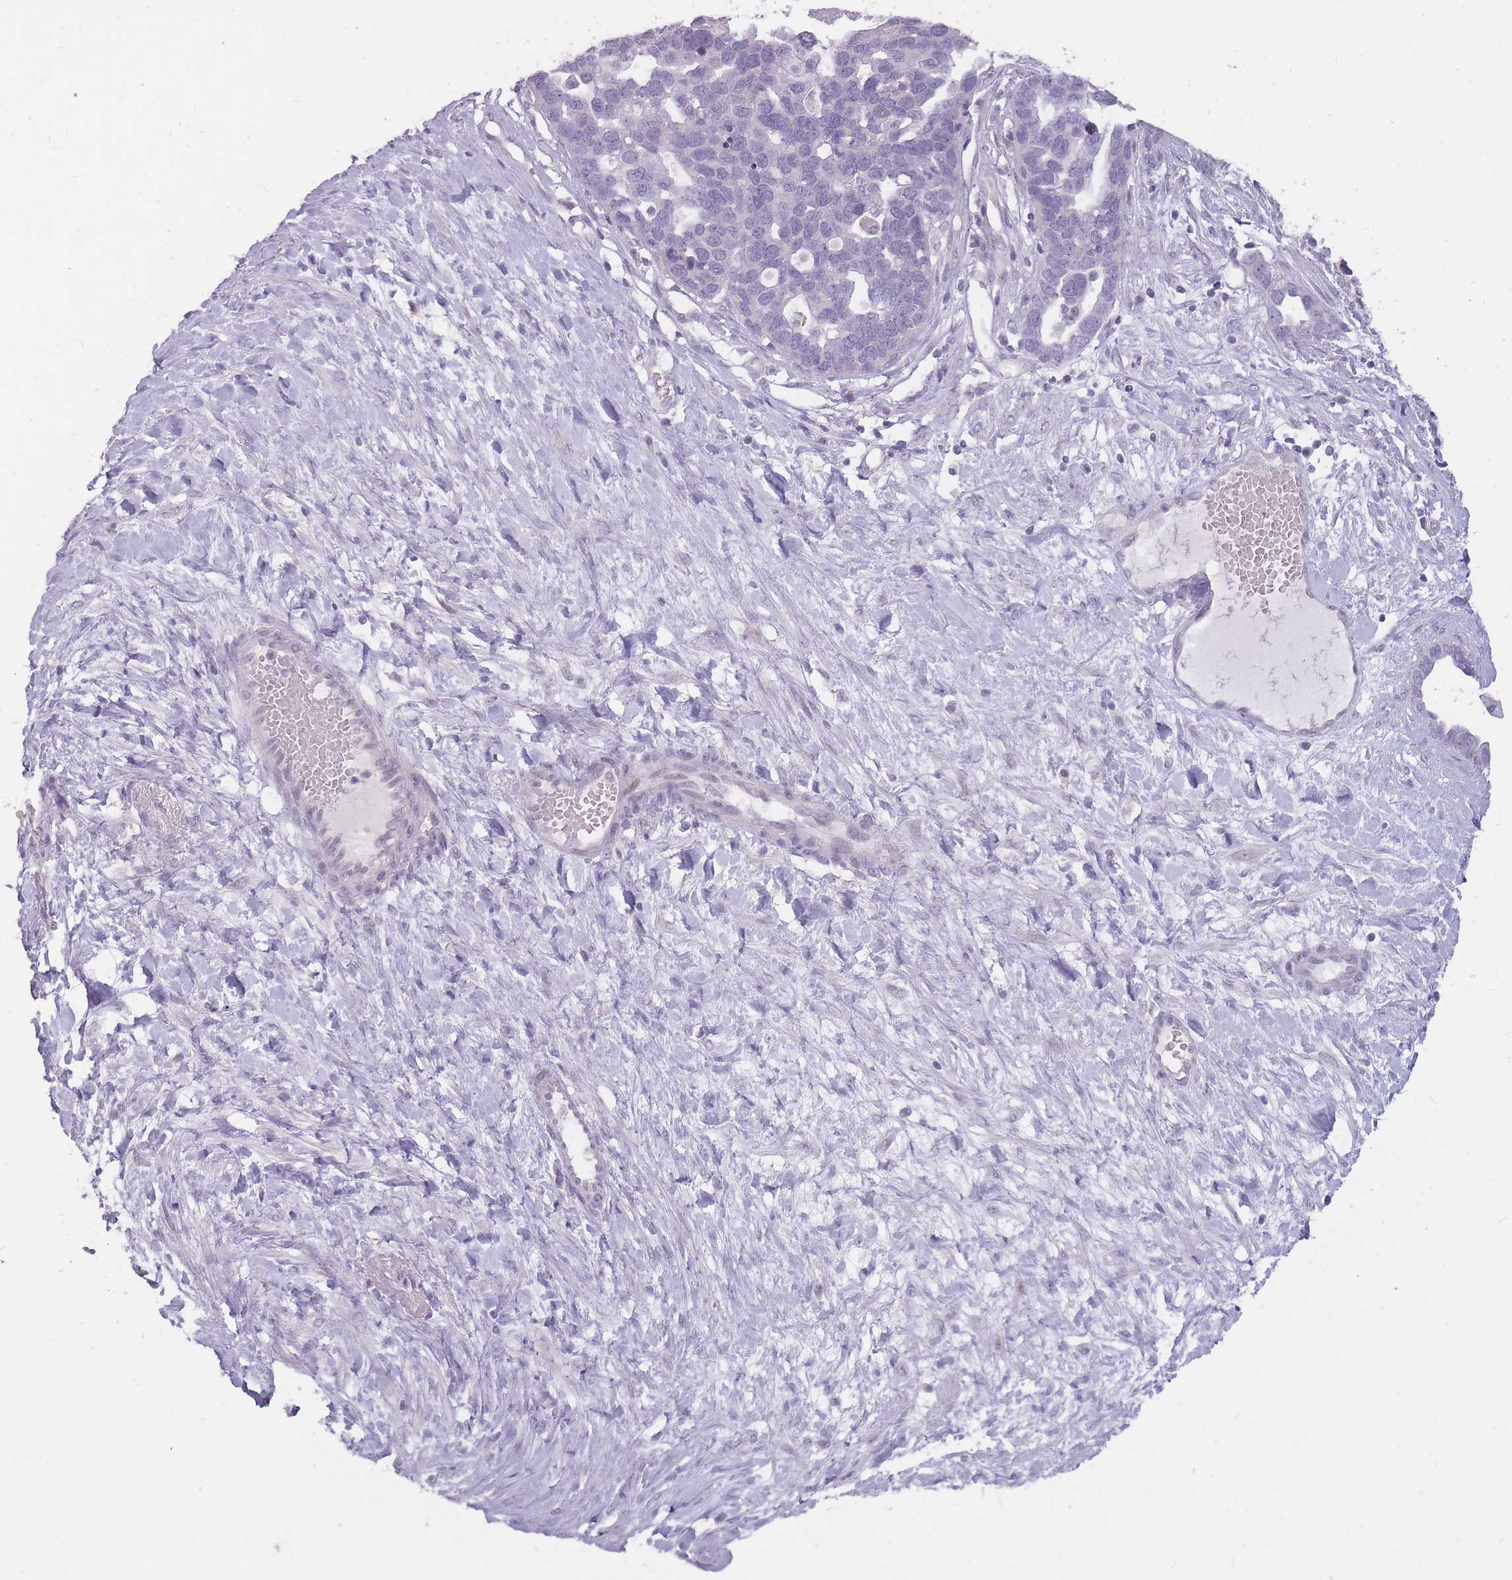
{"staining": {"intensity": "negative", "quantity": "none", "location": "none"}, "tissue": "ovarian cancer", "cell_type": "Tumor cells", "image_type": "cancer", "snomed": [{"axis": "morphology", "description": "Cystadenocarcinoma, serous, NOS"}, {"axis": "topography", "description": "Ovary"}], "caption": "Human serous cystadenocarcinoma (ovarian) stained for a protein using immunohistochemistry (IHC) demonstrates no positivity in tumor cells.", "gene": "POMZP3", "patient": {"sex": "female", "age": 54}}